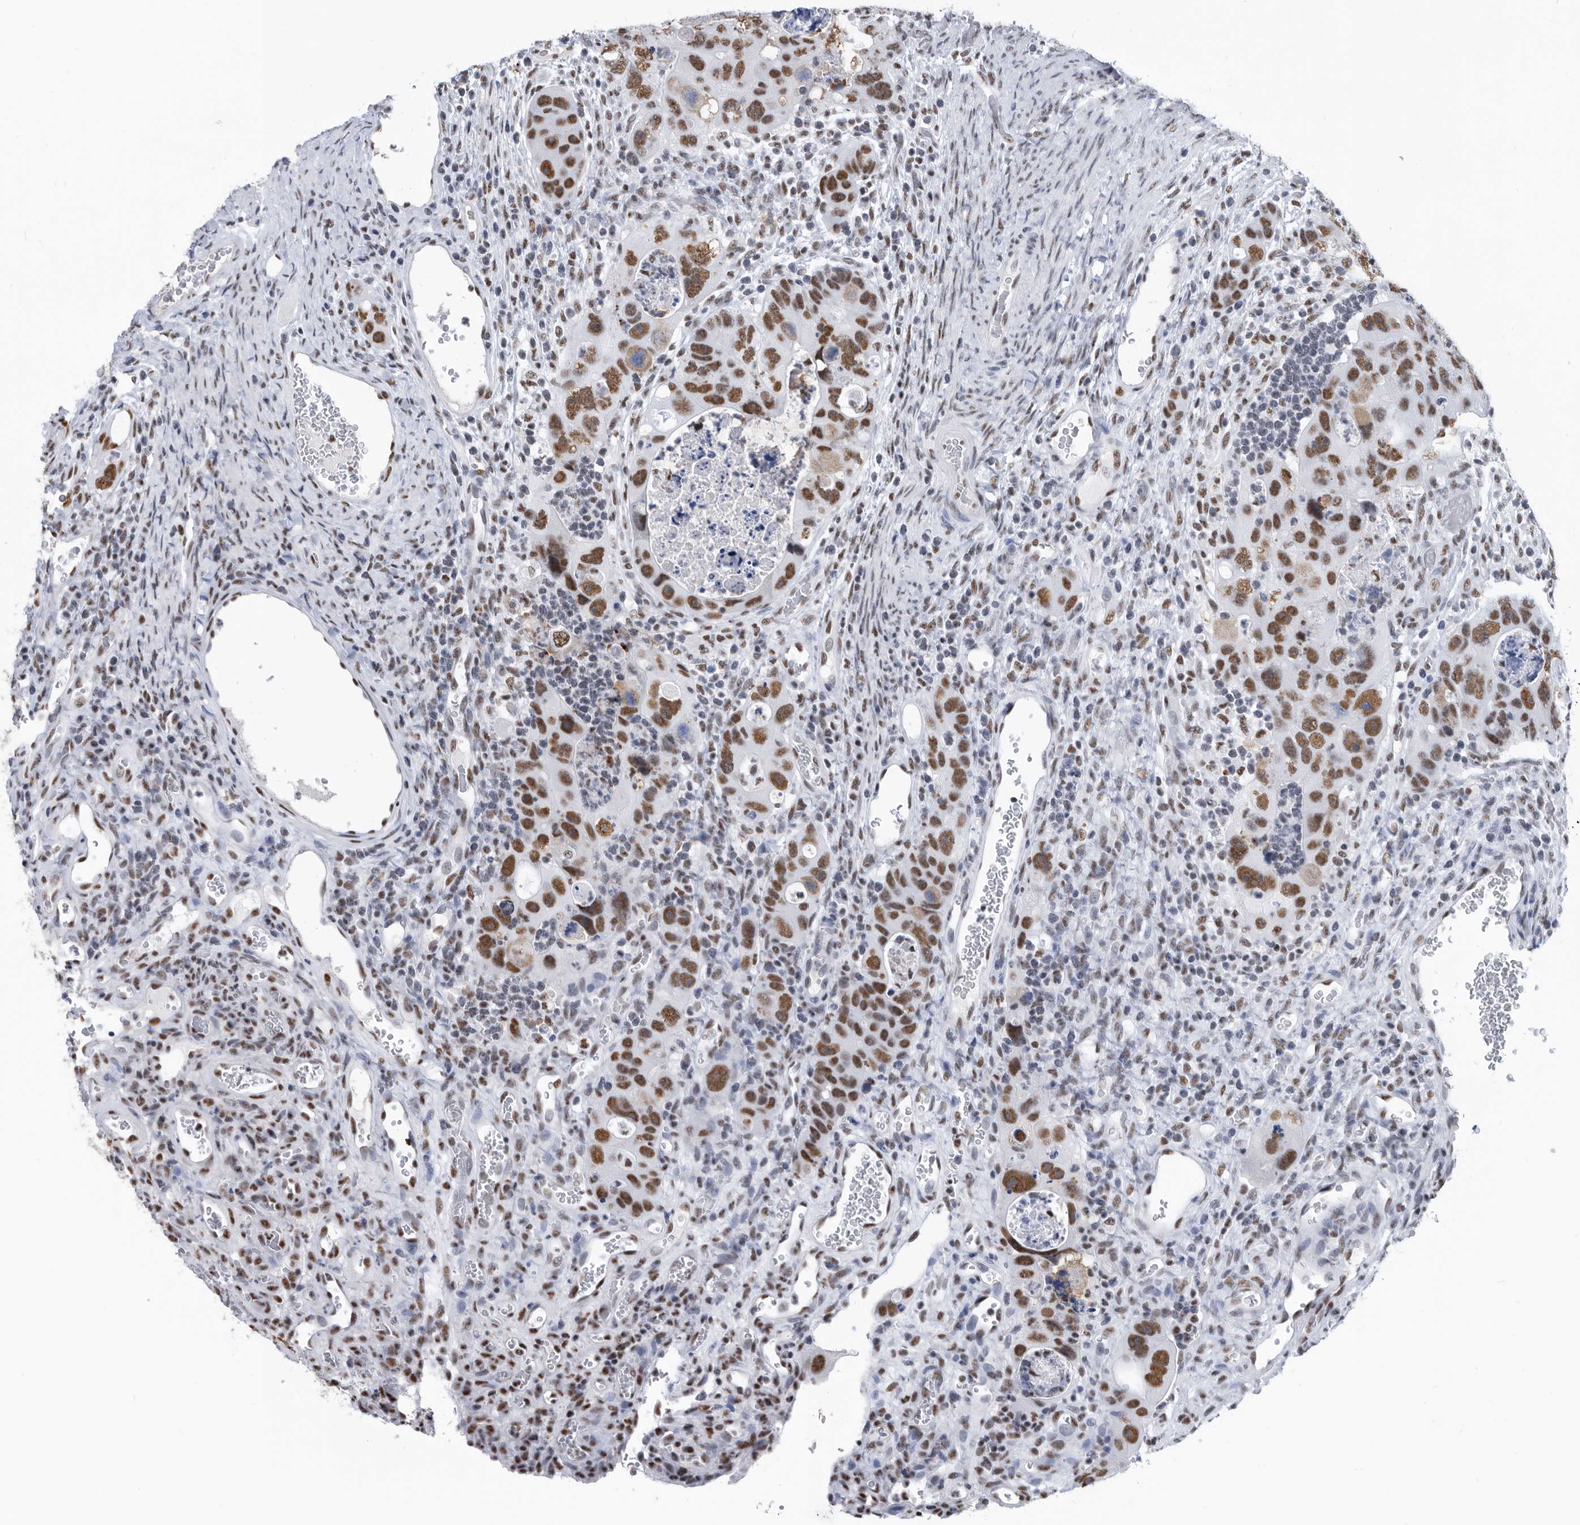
{"staining": {"intensity": "strong", "quantity": ">75%", "location": "nuclear"}, "tissue": "colorectal cancer", "cell_type": "Tumor cells", "image_type": "cancer", "snomed": [{"axis": "morphology", "description": "Adenocarcinoma, NOS"}, {"axis": "topography", "description": "Rectum"}], "caption": "Protein staining of colorectal cancer tissue shows strong nuclear positivity in about >75% of tumor cells. Immunohistochemistry stains the protein in brown and the nuclei are stained blue.", "gene": "SF3A1", "patient": {"sex": "male", "age": 59}}